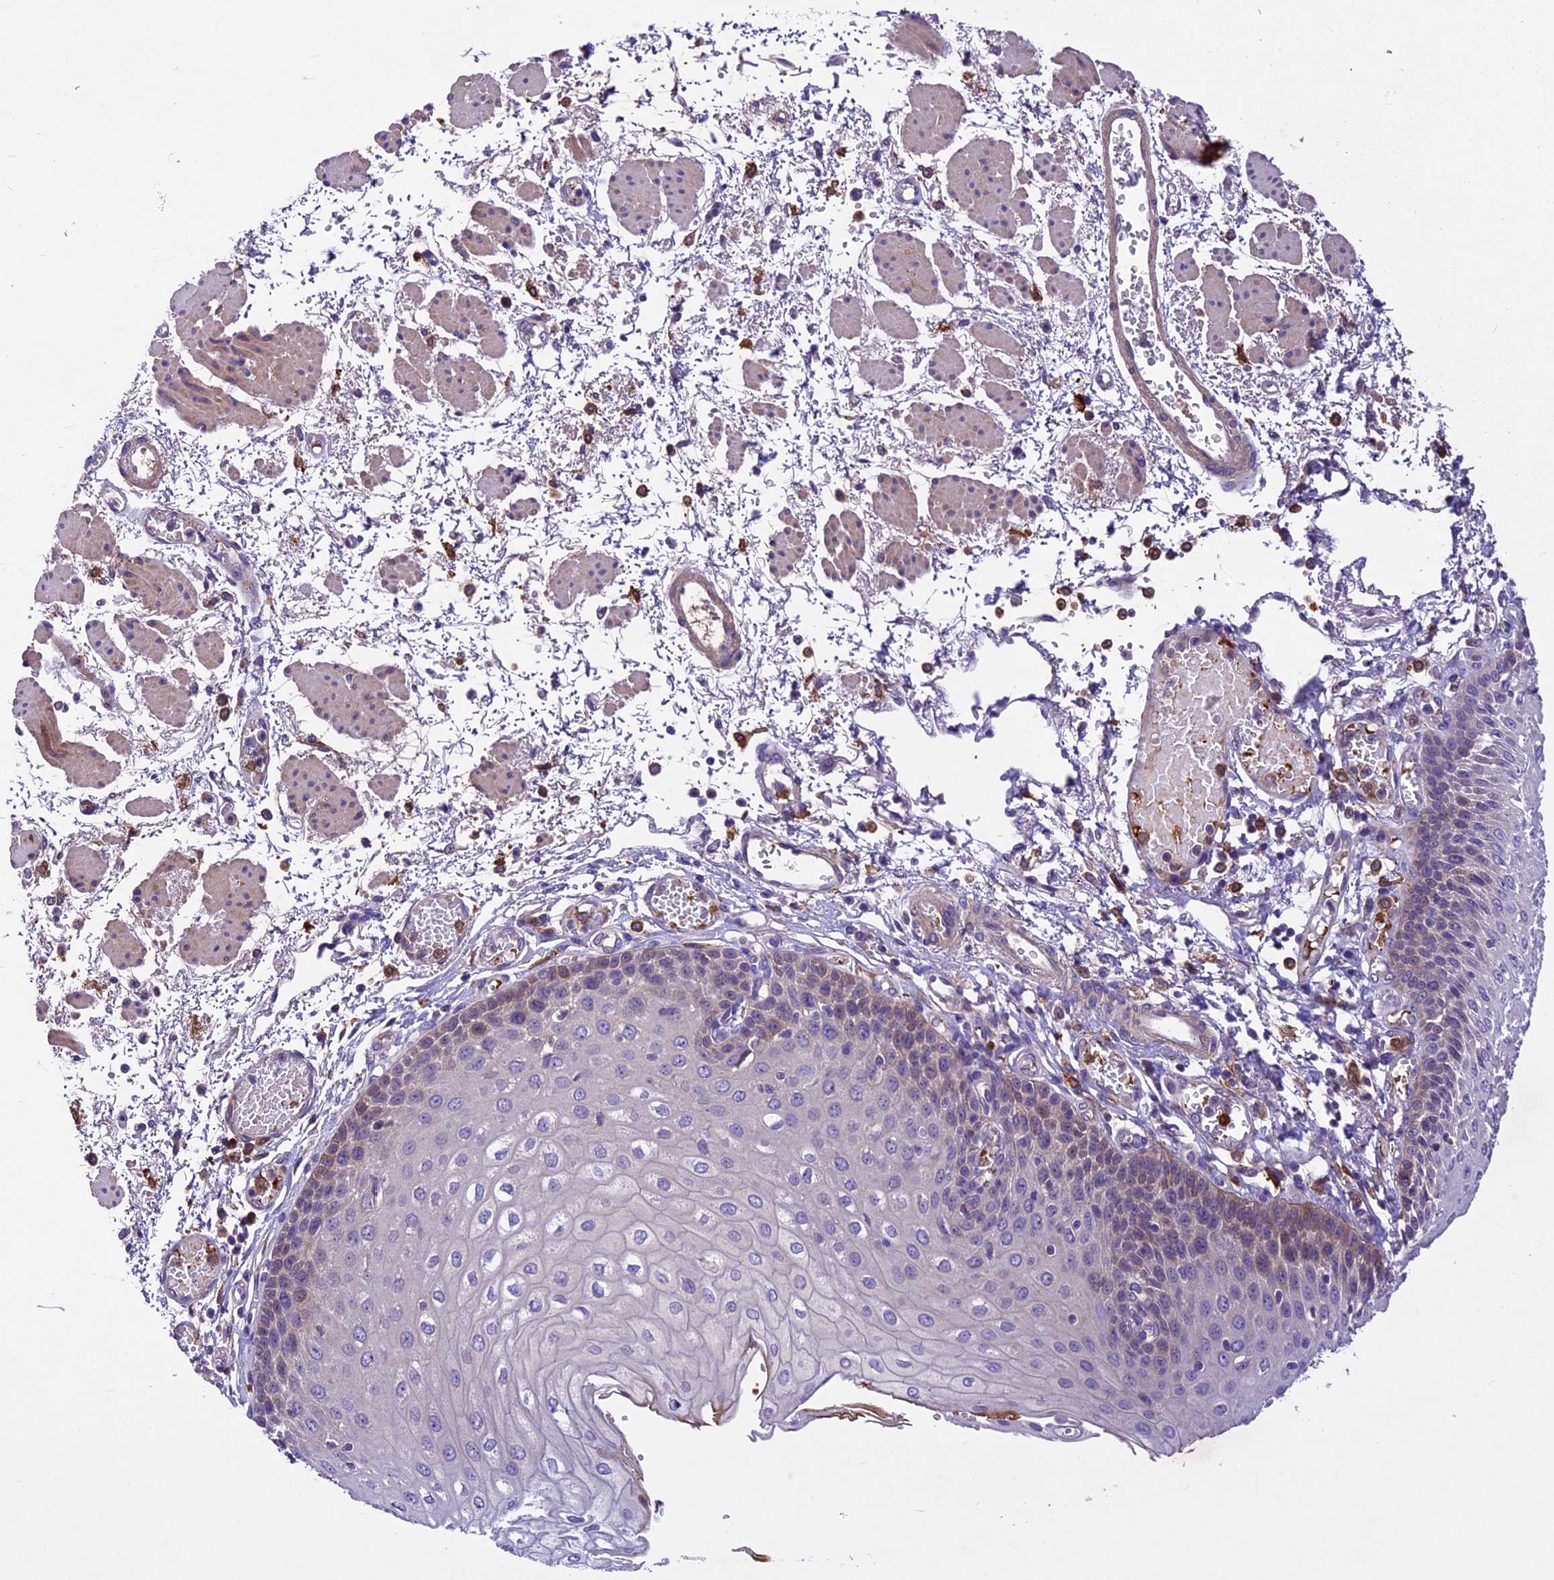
{"staining": {"intensity": "moderate", "quantity": "<25%", "location": "cytoplasmic/membranous"}, "tissue": "esophagus", "cell_type": "Squamous epithelial cells", "image_type": "normal", "snomed": [{"axis": "morphology", "description": "Normal tissue, NOS"}, {"axis": "topography", "description": "Esophagus"}], "caption": "A micrograph showing moderate cytoplasmic/membranous positivity in about <25% of squamous epithelial cells in benign esophagus, as visualized by brown immunohistochemical staining.", "gene": "CILP2", "patient": {"sex": "male", "age": 81}}